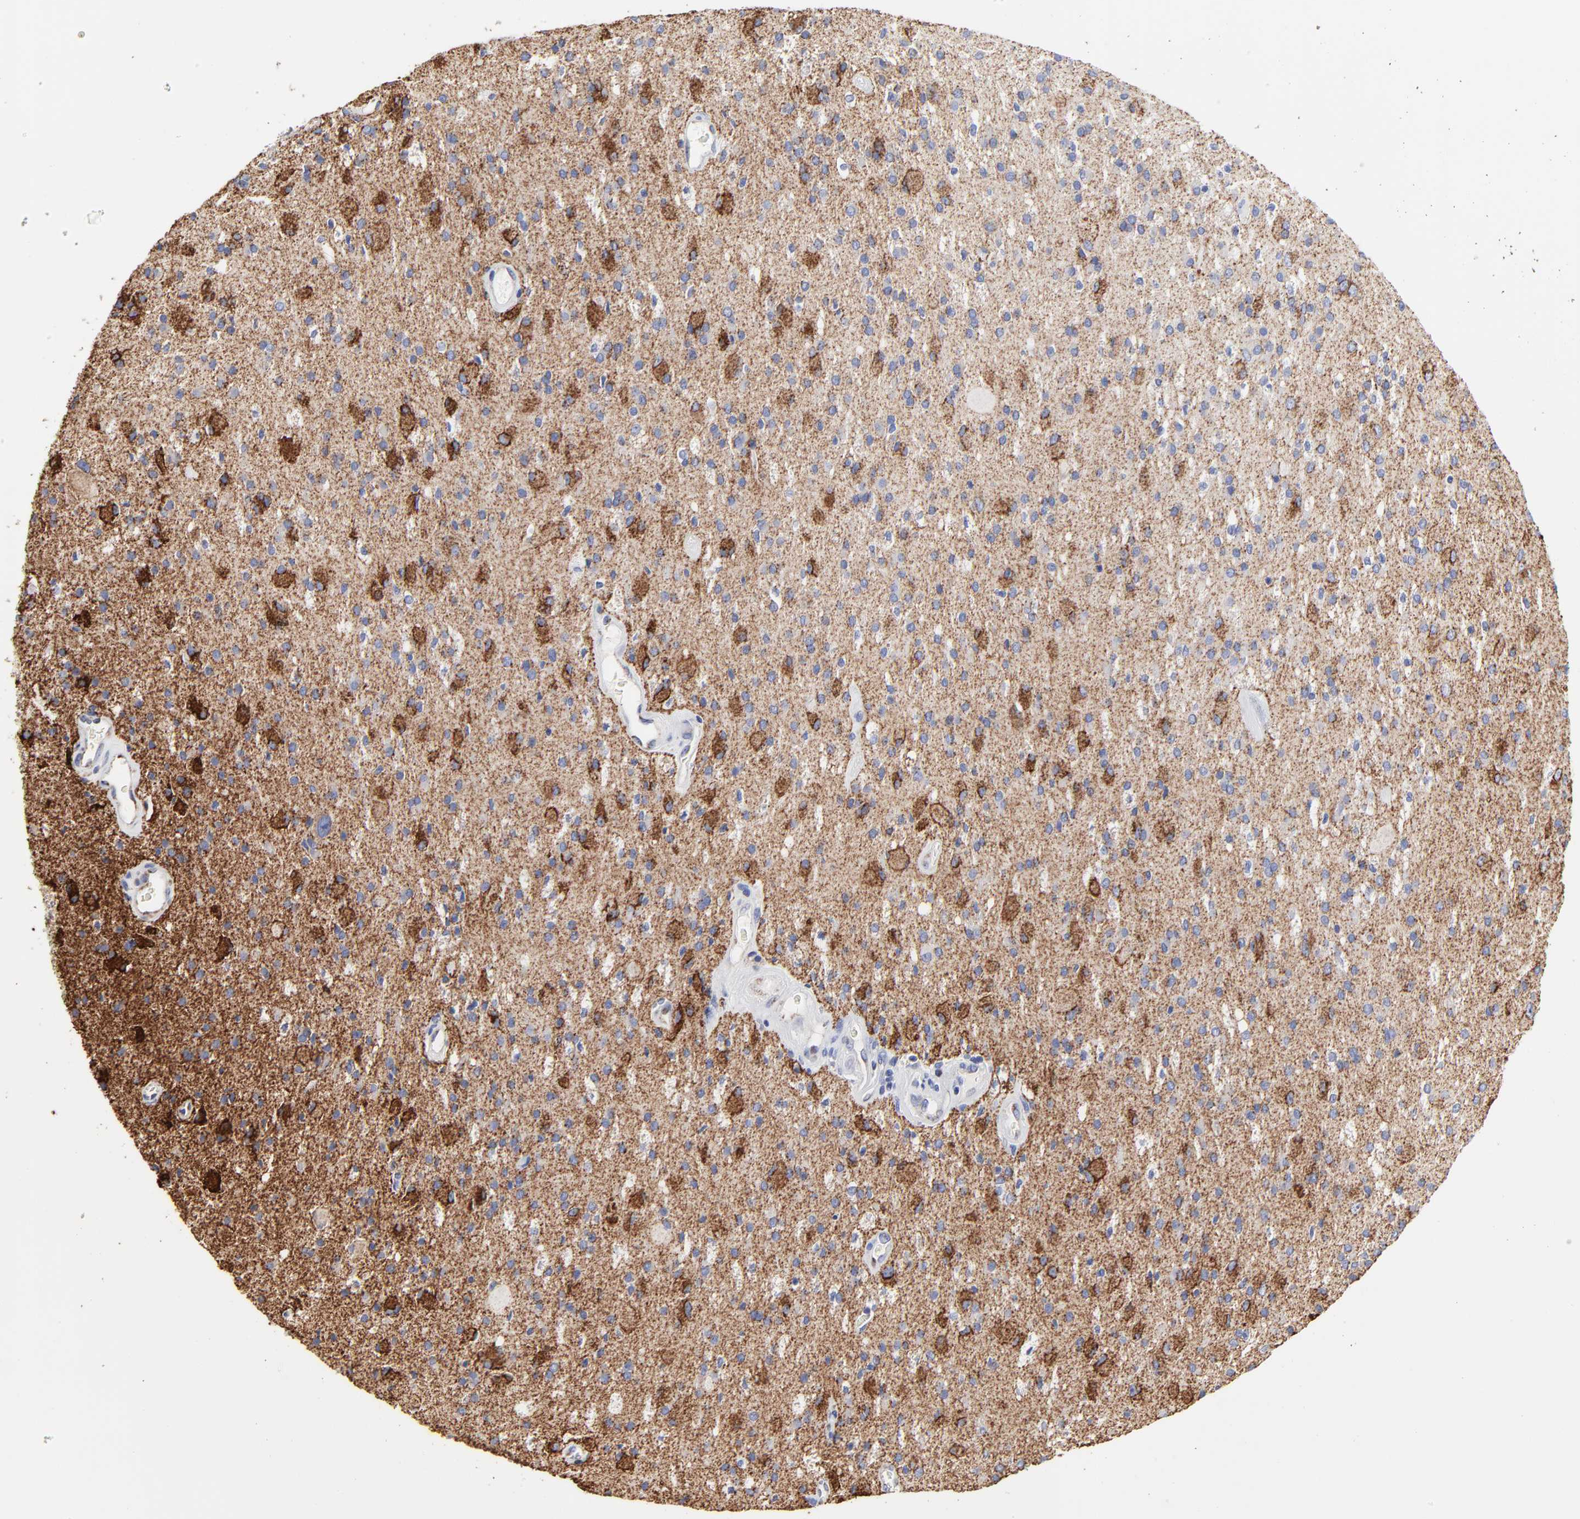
{"staining": {"intensity": "moderate", "quantity": "25%-75%", "location": "cytoplasmic/membranous"}, "tissue": "glioma", "cell_type": "Tumor cells", "image_type": "cancer", "snomed": [{"axis": "morphology", "description": "Glioma, malignant, Low grade"}, {"axis": "topography", "description": "Brain"}], "caption": "A histopathology image of glioma stained for a protein shows moderate cytoplasmic/membranous brown staining in tumor cells.", "gene": "PINK1", "patient": {"sex": "male", "age": 58}}